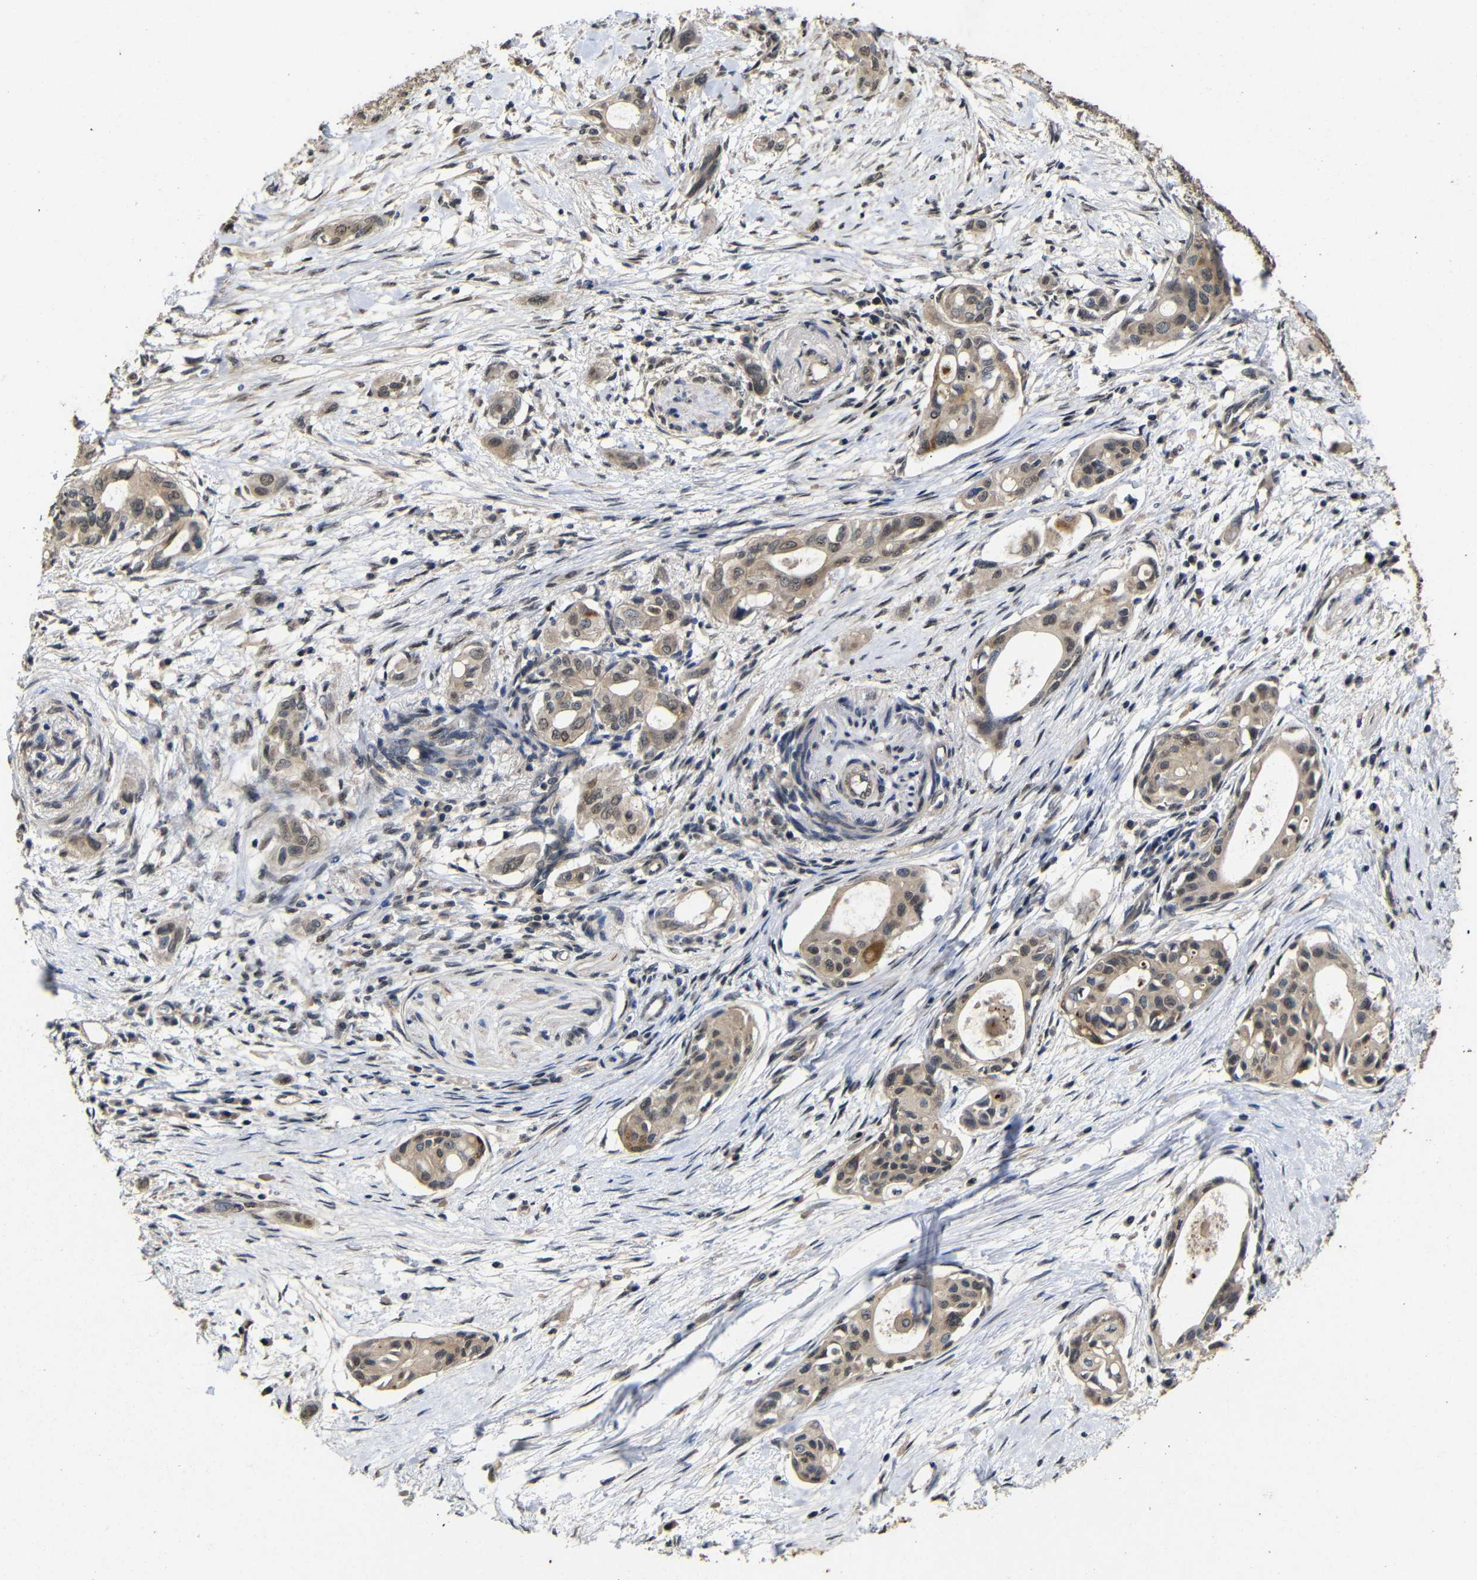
{"staining": {"intensity": "weak", "quantity": ">75%", "location": "cytoplasmic/membranous,nuclear"}, "tissue": "pancreatic cancer", "cell_type": "Tumor cells", "image_type": "cancer", "snomed": [{"axis": "morphology", "description": "Adenocarcinoma, NOS"}, {"axis": "topography", "description": "Pancreas"}], "caption": "Adenocarcinoma (pancreatic) stained with immunohistochemistry (IHC) reveals weak cytoplasmic/membranous and nuclear expression in about >75% of tumor cells.", "gene": "ATG12", "patient": {"sex": "female", "age": 60}}